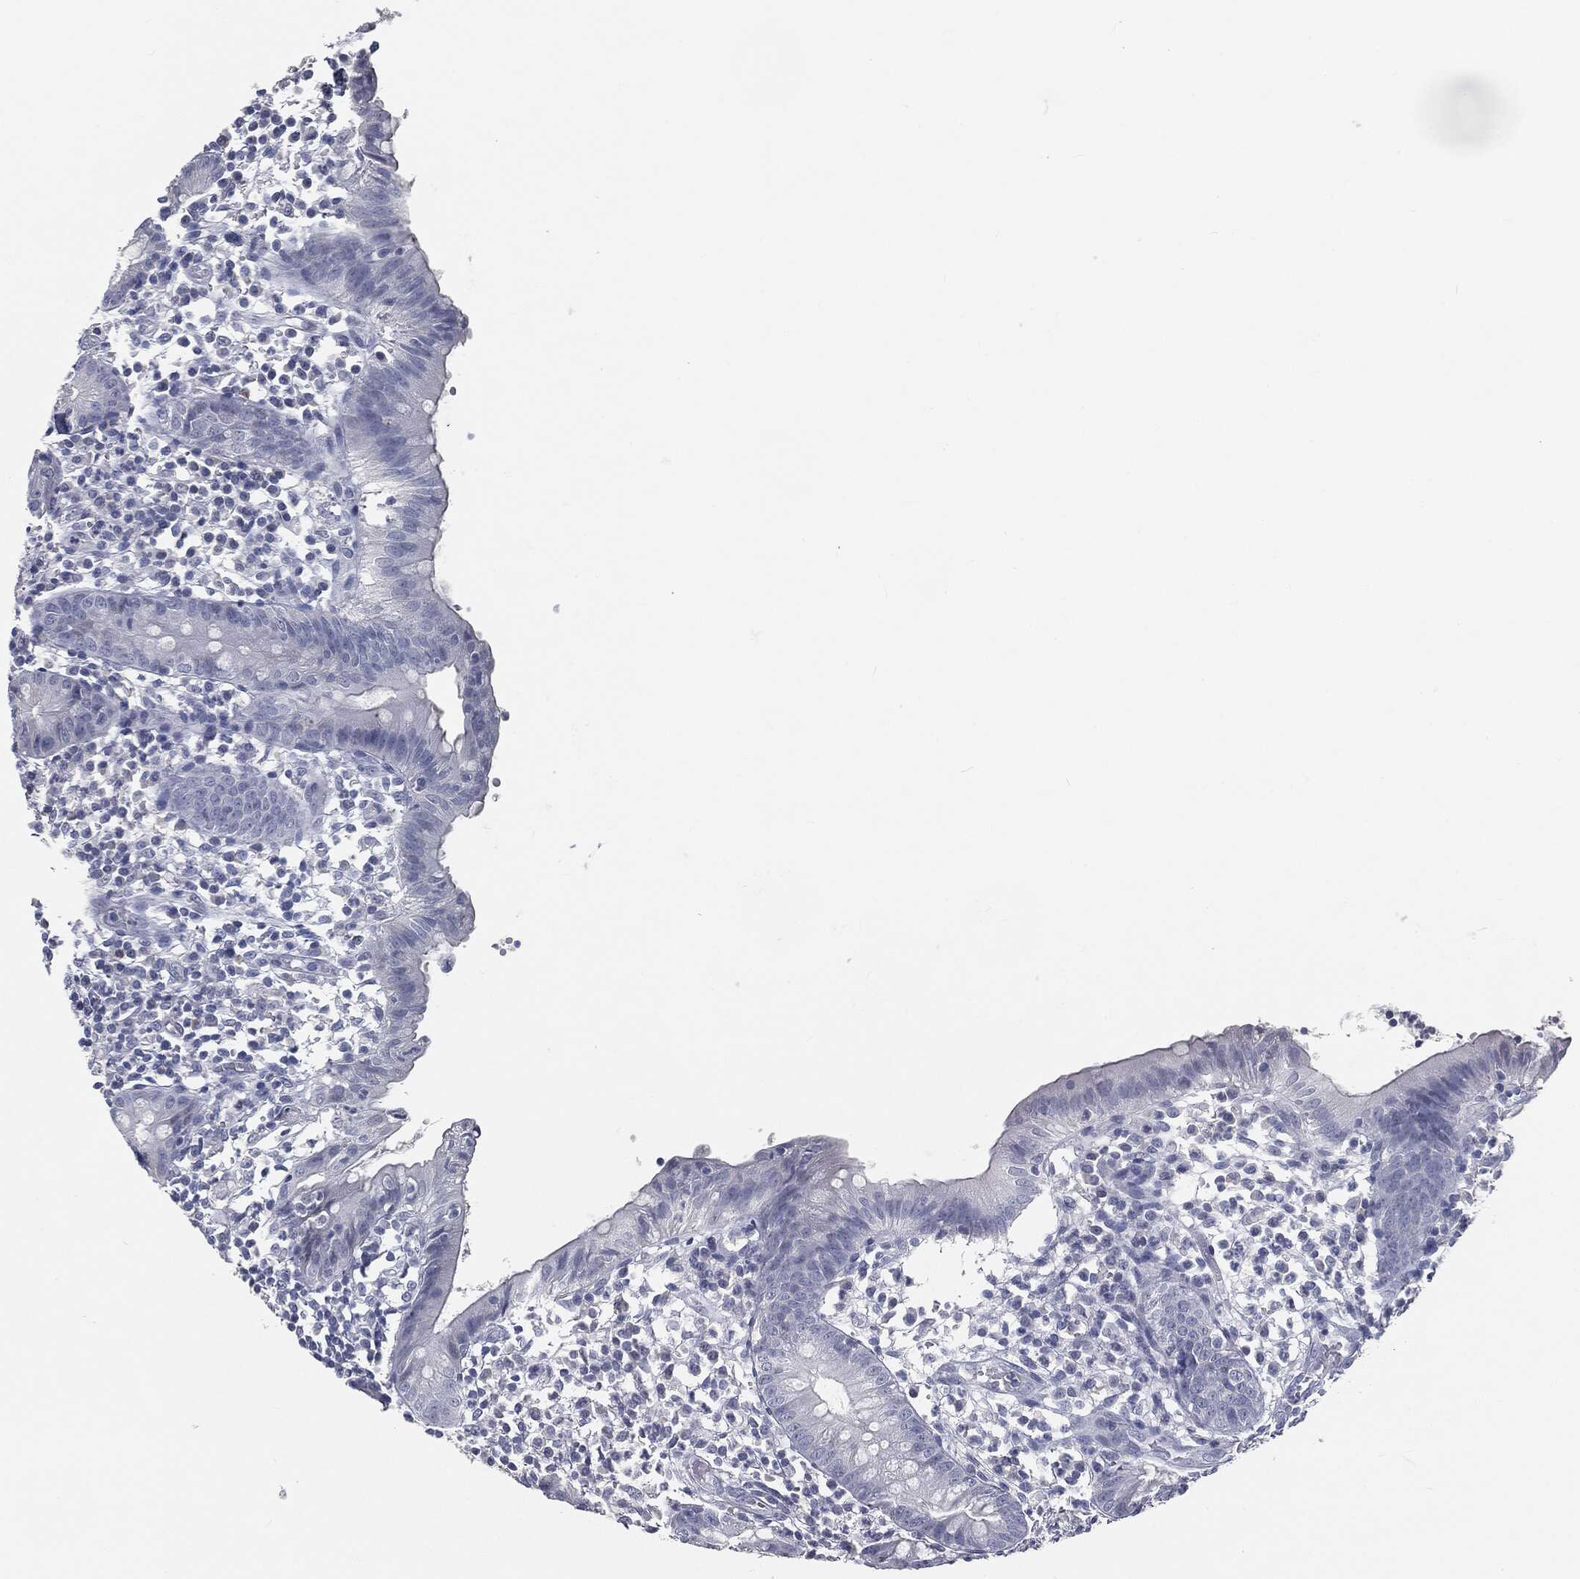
{"staining": {"intensity": "negative", "quantity": "none", "location": "none"}, "tissue": "appendix", "cell_type": "Glandular cells", "image_type": "normal", "snomed": [{"axis": "morphology", "description": "Normal tissue, NOS"}, {"axis": "topography", "description": "Appendix"}], "caption": "Immunohistochemistry (IHC) of normal human appendix demonstrates no staining in glandular cells.", "gene": "PRAME", "patient": {"sex": "female", "age": 40}}